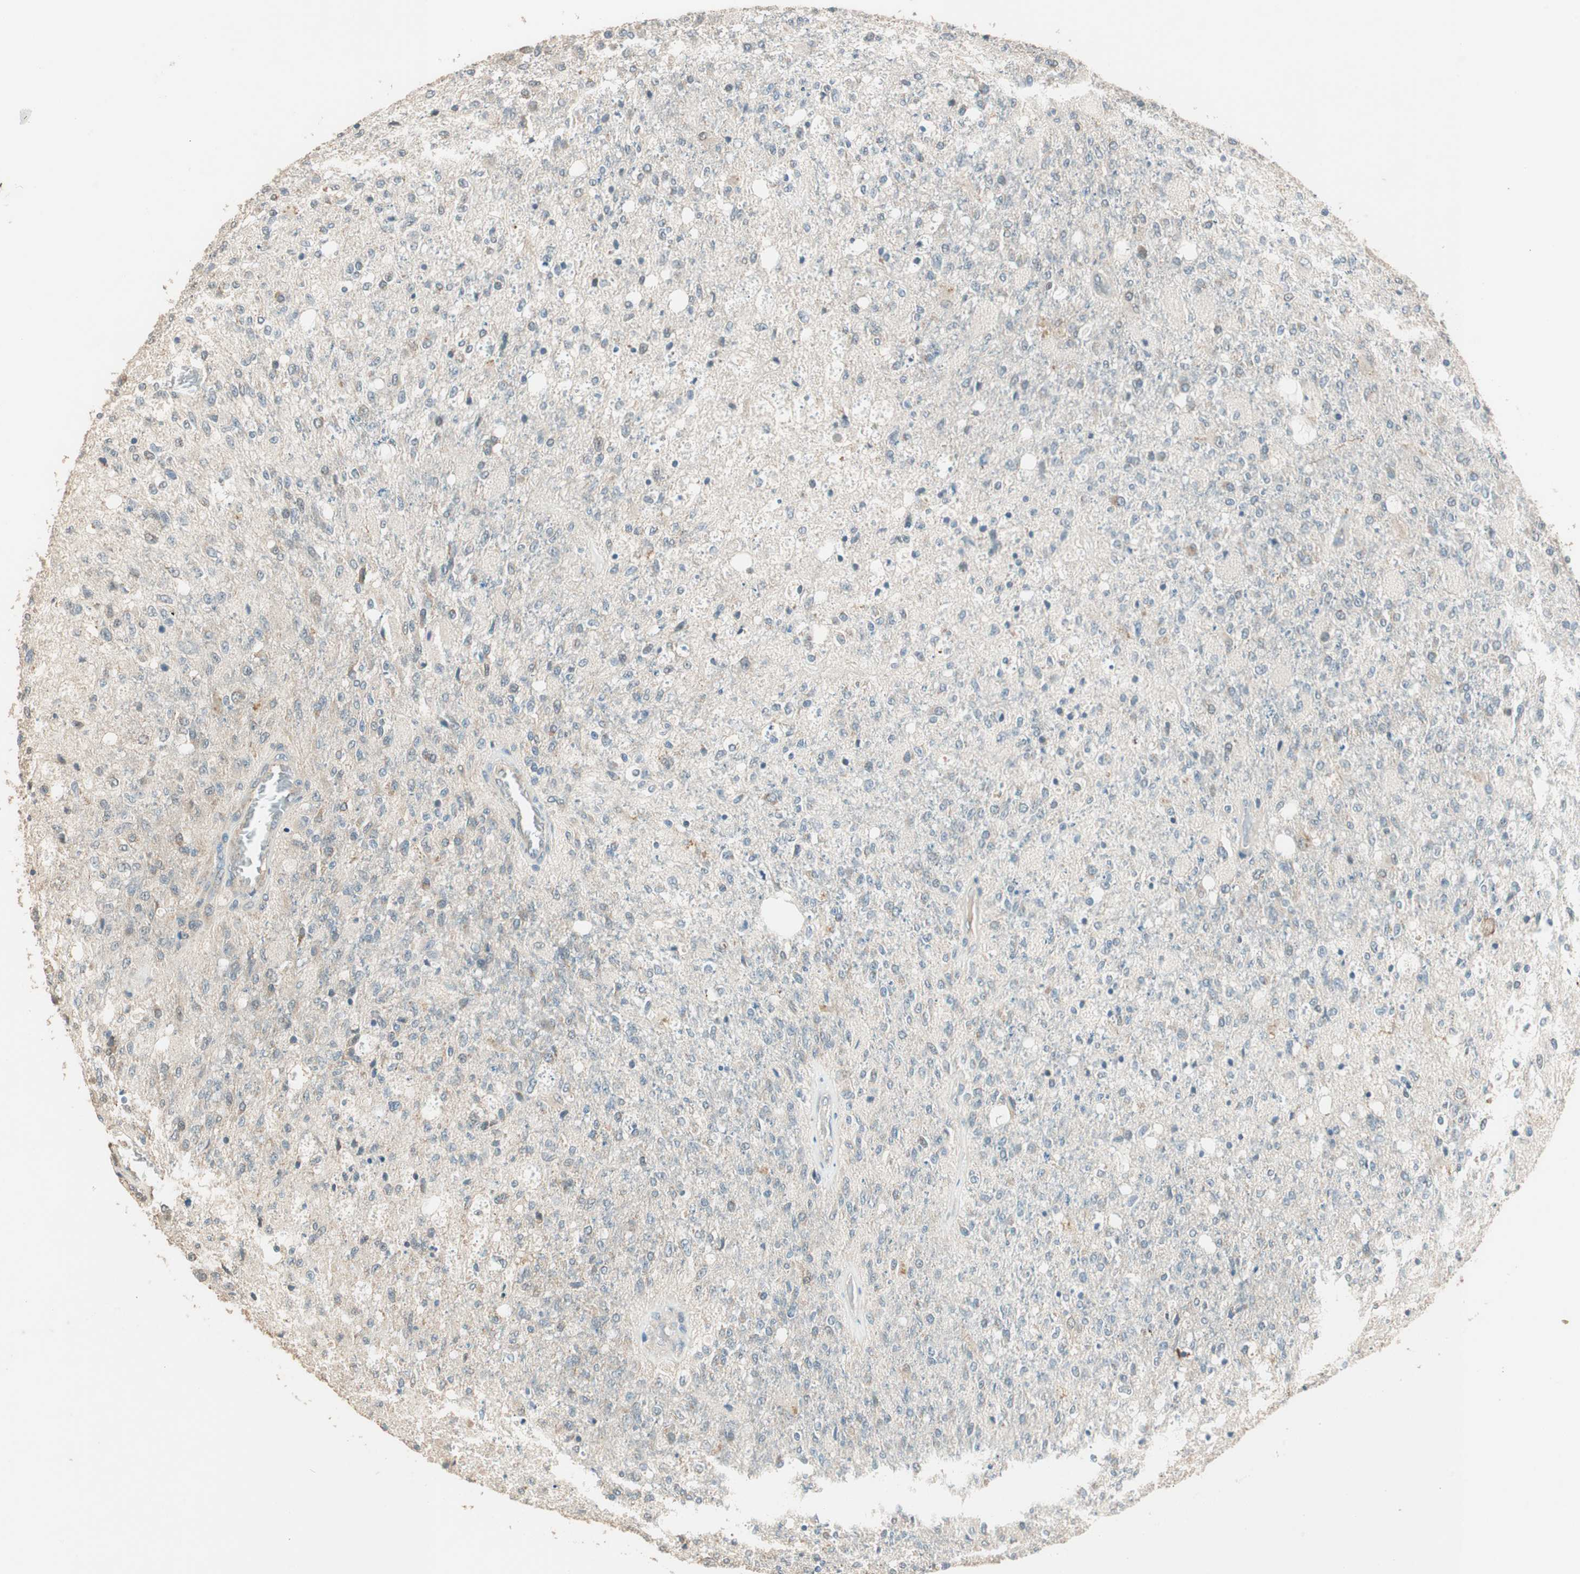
{"staining": {"intensity": "negative", "quantity": "none", "location": "none"}, "tissue": "glioma", "cell_type": "Tumor cells", "image_type": "cancer", "snomed": [{"axis": "morphology", "description": "Normal tissue, NOS"}, {"axis": "morphology", "description": "Glioma, malignant, High grade"}, {"axis": "topography", "description": "Cerebral cortex"}], "caption": "IHC histopathology image of neoplastic tissue: human glioma stained with DAB (3,3'-diaminobenzidine) shows no significant protein staining in tumor cells.", "gene": "TRIM21", "patient": {"sex": "male", "age": 77}}